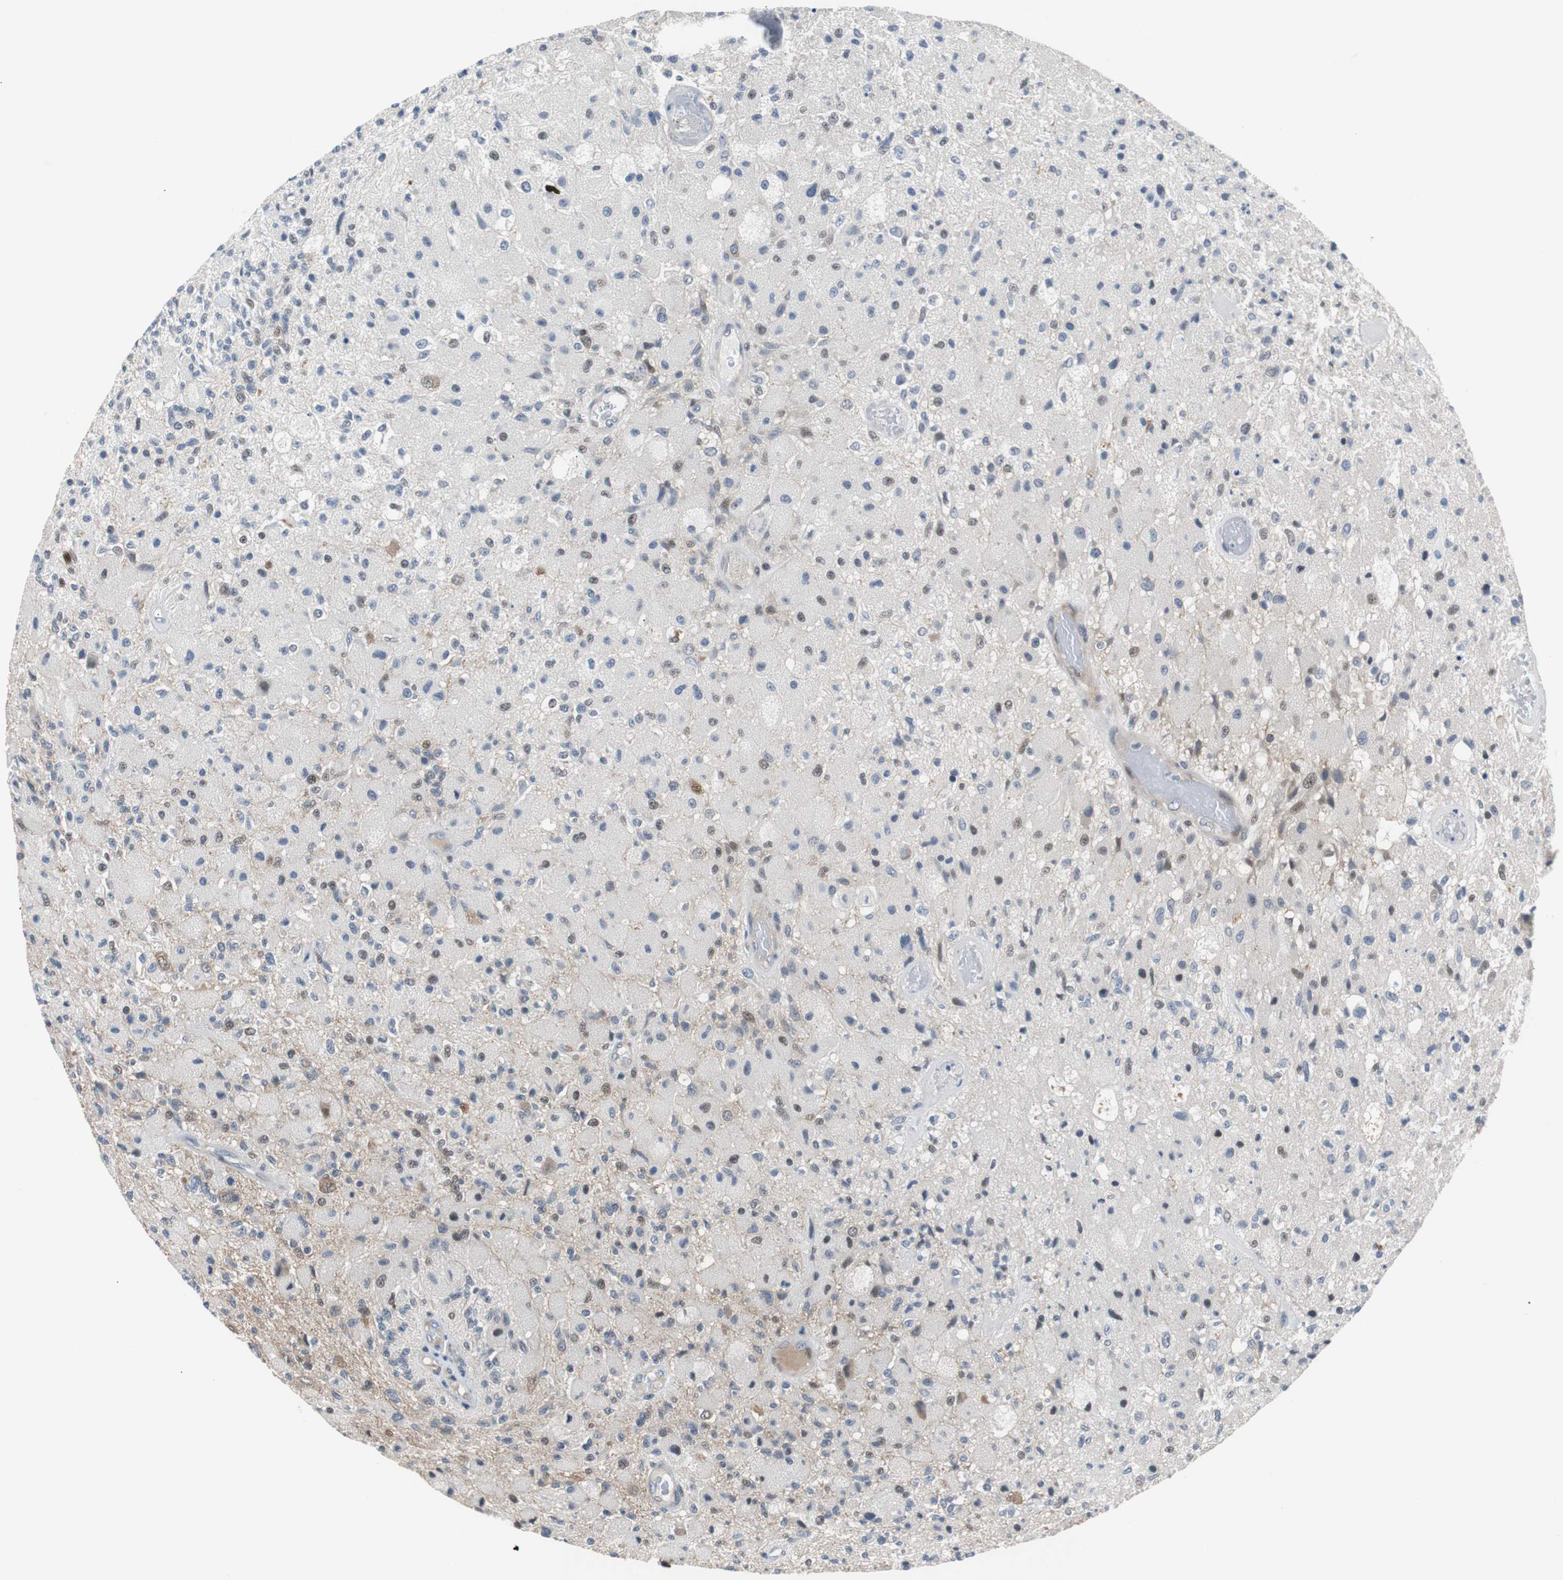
{"staining": {"intensity": "weak", "quantity": "<25%", "location": "nuclear"}, "tissue": "glioma", "cell_type": "Tumor cells", "image_type": "cancer", "snomed": [{"axis": "morphology", "description": "Normal tissue, NOS"}, {"axis": "morphology", "description": "Glioma, malignant, High grade"}, {"axis": "topography", "description": "Cerebral cortex"}], "caption": "IHC histopathology image of neoplastic tissue: human glioma stained with DAB (3,3'-diaminobenzidine) displays no significant protein staining in tumor cells.", "gene": "MAP2K4", "patient": {"sex": "male", "age": 77}}